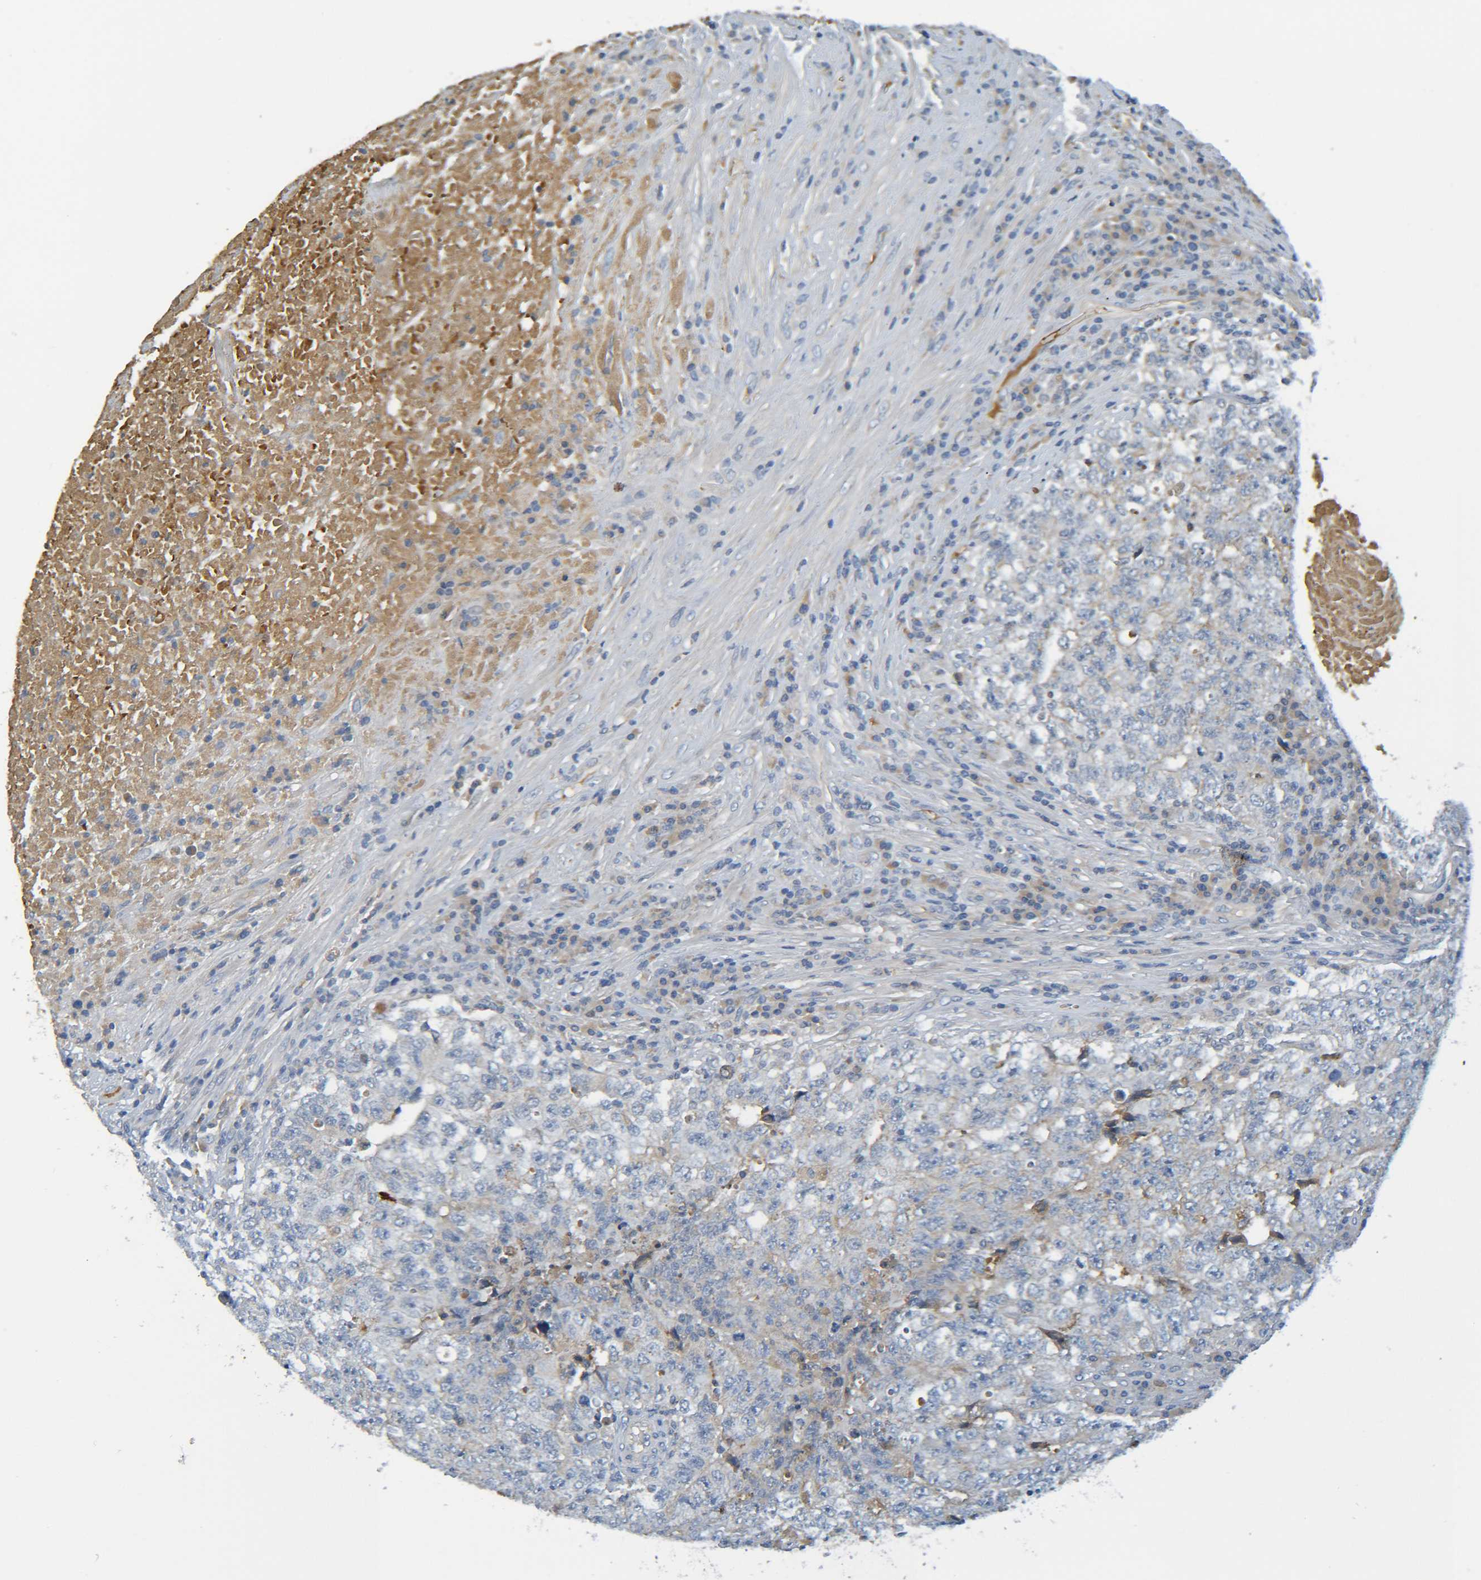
{"staining": {"intensity": "weak", "quantity": "25%-75%", "location": "cytoplasmic/membranous"}, "tissue": "testis cancer", "cell_type": "Tumor cells", "image_type": "cancer", "snomed": [{"axis": "morphology", "description": "Necrosis, NOS"}, {"axis": "morphology", "description": "Carcinoma, Embryonal, NOS"}, {"axis": "topography", "description": "Testis"}], "caption": "Protein analysis of testis embryonal carcinoma tissue reveals weak cytoplasmic/membranous expression in approximately 25%-75% of tumor cells. (brown staining indicates protein expression, while blue staining denotes nuclei).", "gene": "C1QA", "patient": {"sex": "male", "age": 19}}